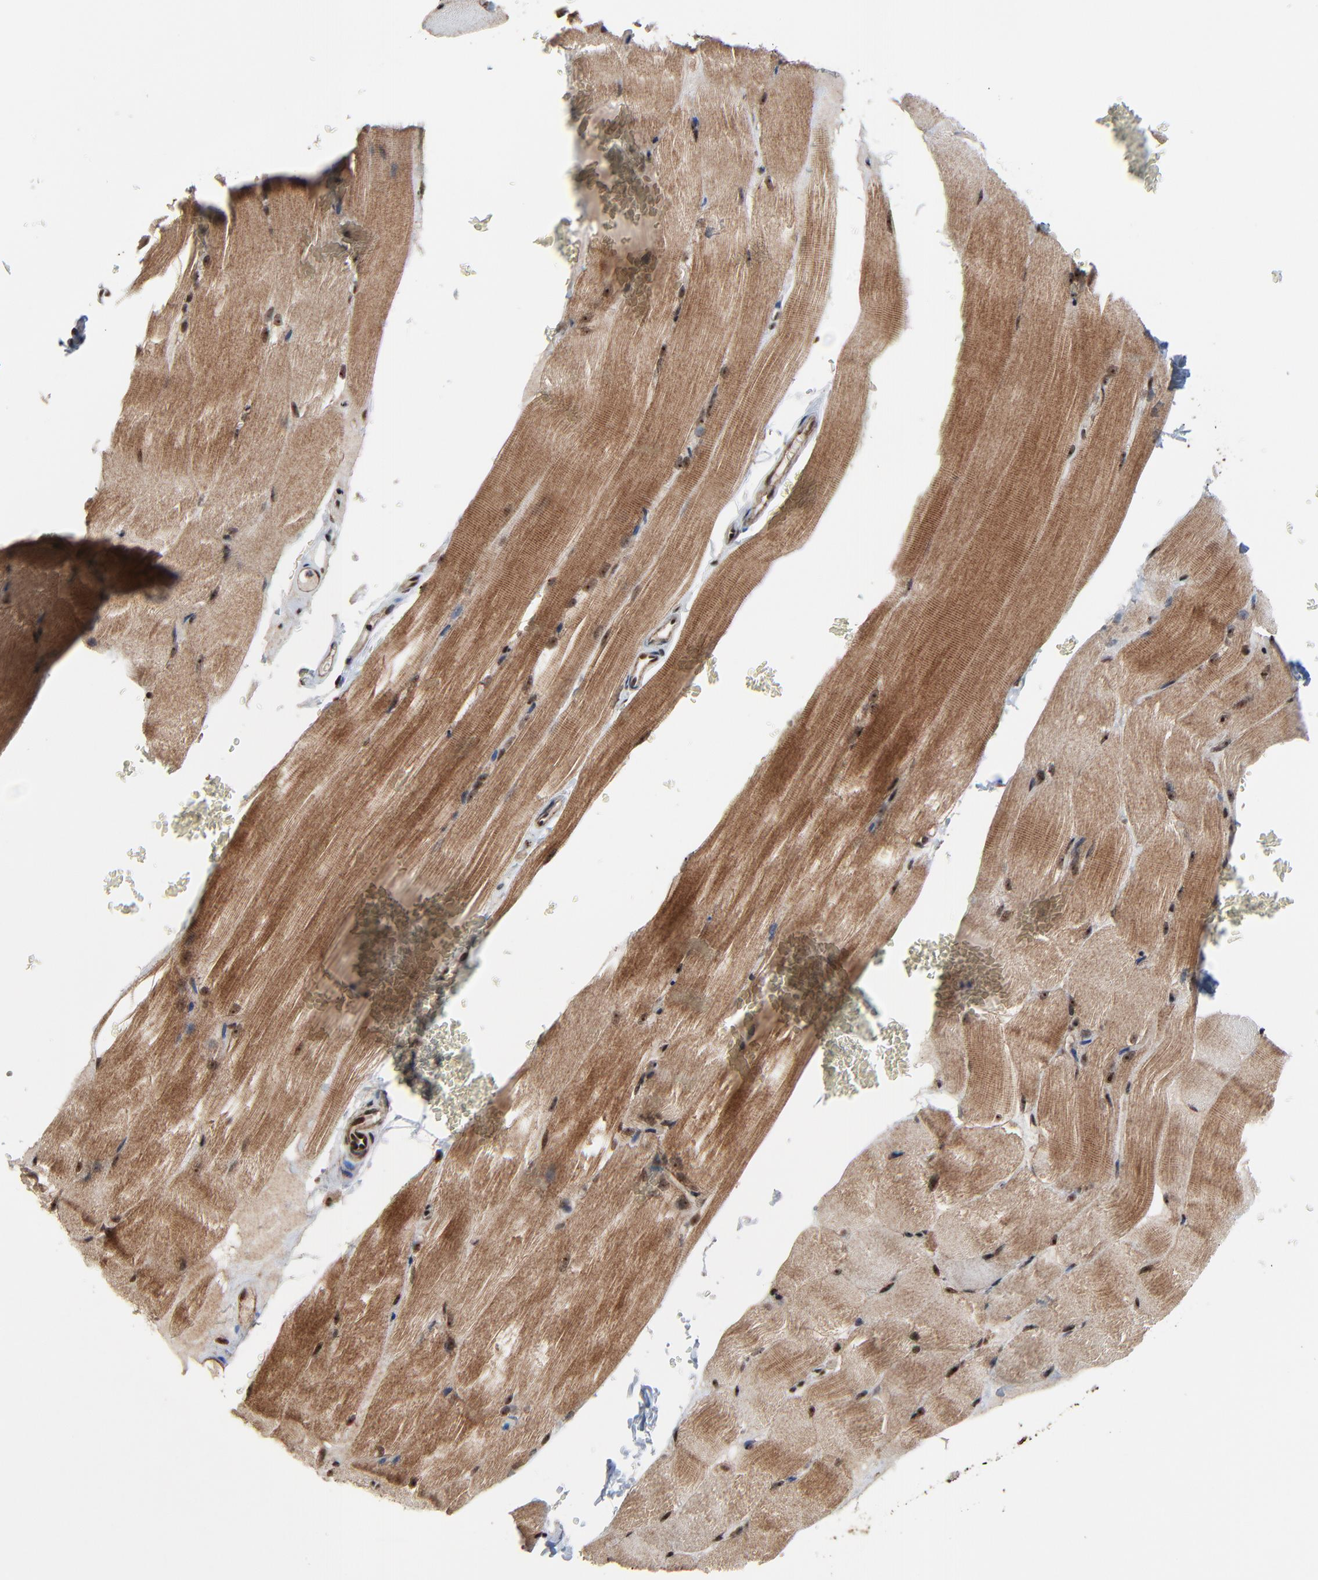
{"staining": {"intensity": "moderate", "quantity": ">75%", "location": "cytoplasmic/membranous"}, "tissue": "skeletal muscle", "cell_type": "Myocytes", "image_type": "normal", "snomed": [{"axis": "morphology", "description": "Normal tissue, NOS"}, {"axis": "topography", "description": "Skeletal muscle"}], "caption": "Moderate cytoplasmic/membranous expression is appreciated in approximately >75% of myocytes in benign skeletal muscle. (DAB IHC, brown staining for protein, blue staining for nuclei).", "gene": "RHOJ", "patient": {"sex": "female", "age": 37}}